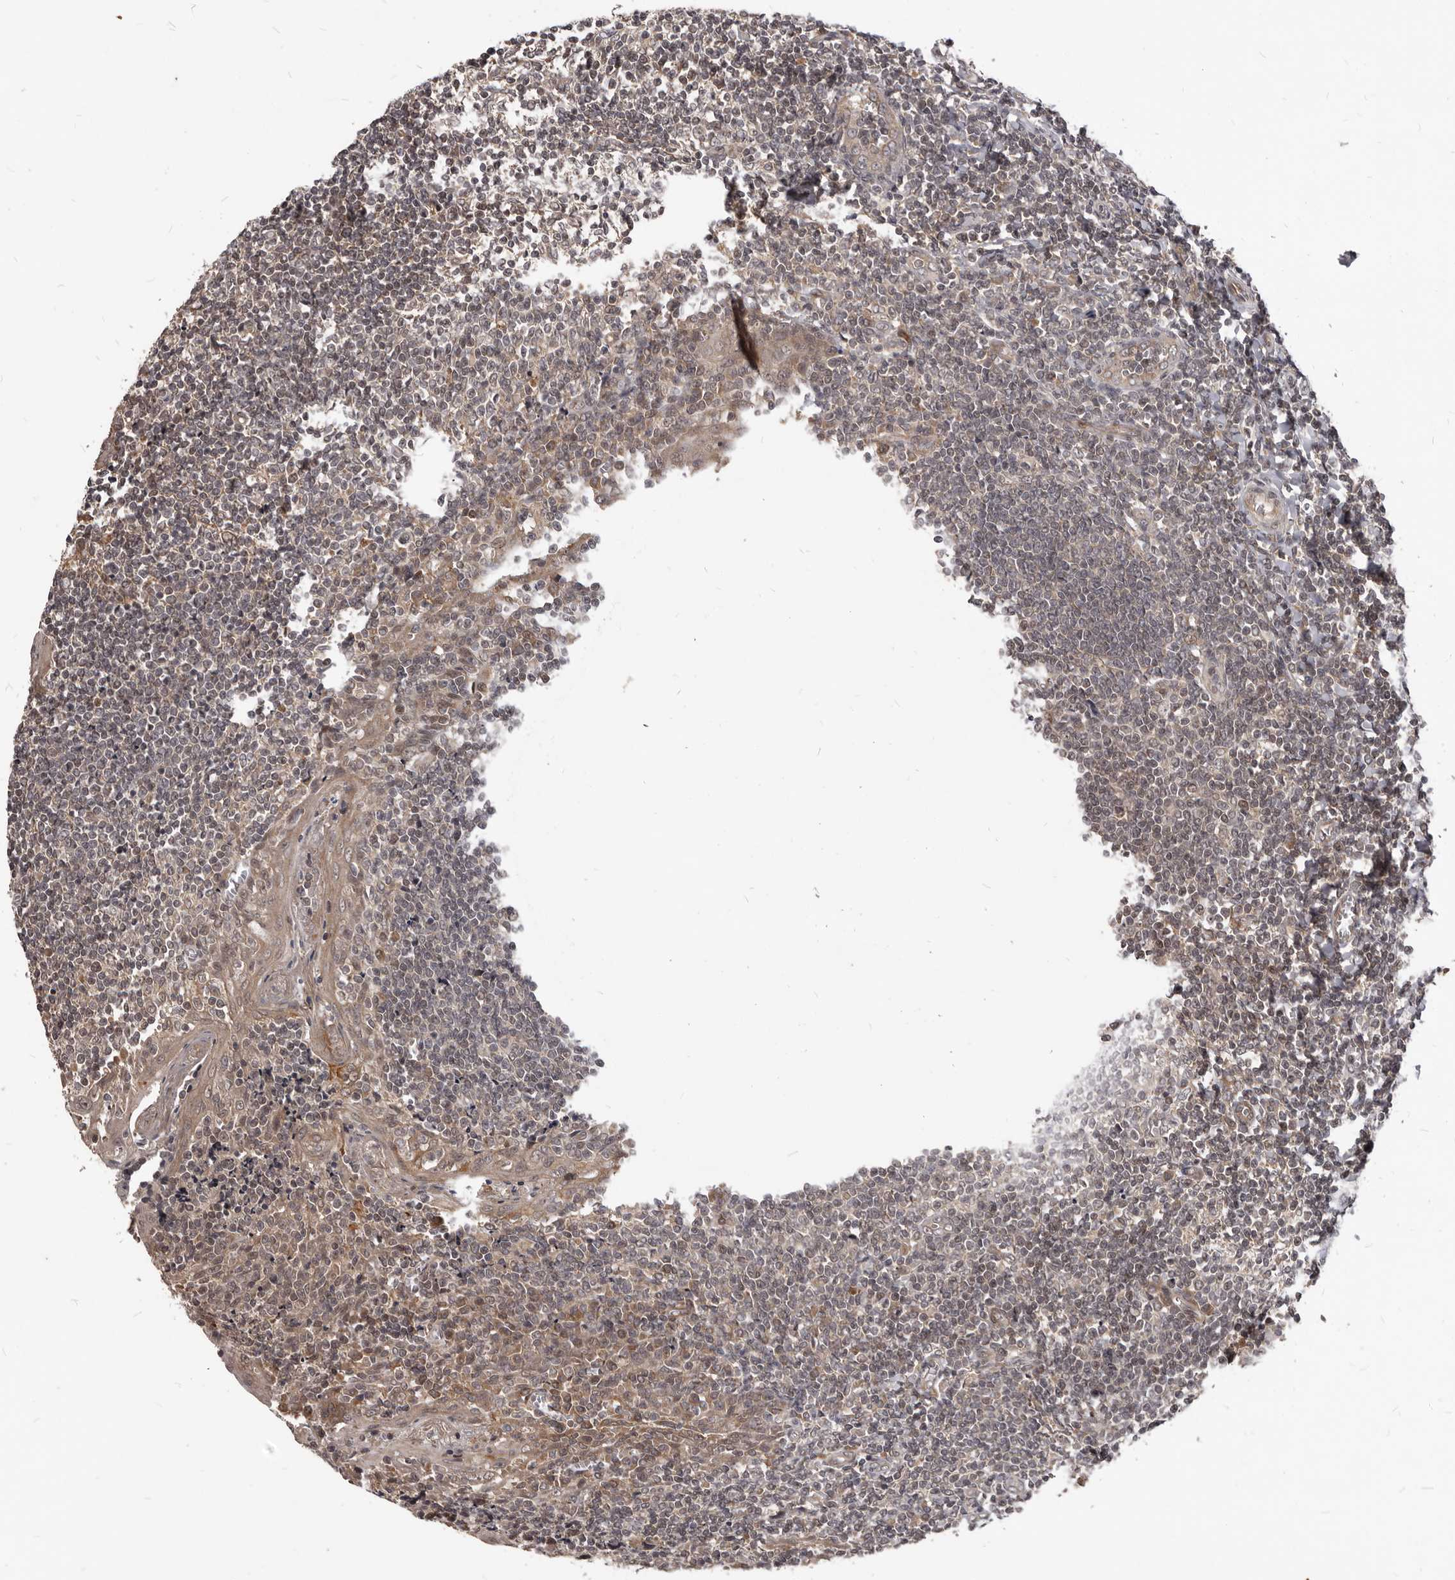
{"staining": {"intensity": "weak", "quantity": "25%-75%", "location": "cytoplasmic/membranous"}, "tissue": "tonsil", "cell_type": "Germinal center cells", "image_type": "normal", "snomed": [{"axis": "morphology", "description": "Normal tissue, NOS"}, {"axis": "topography", "description": "Tonsil"}], "caption": "A histopathology image of human tonsil stained for a protein exhibits weak cytoplasmic/membranous brown staining in germinal center cells.", "gene": "GABPB2", "patient": {"sex": "male", "age": 27}}